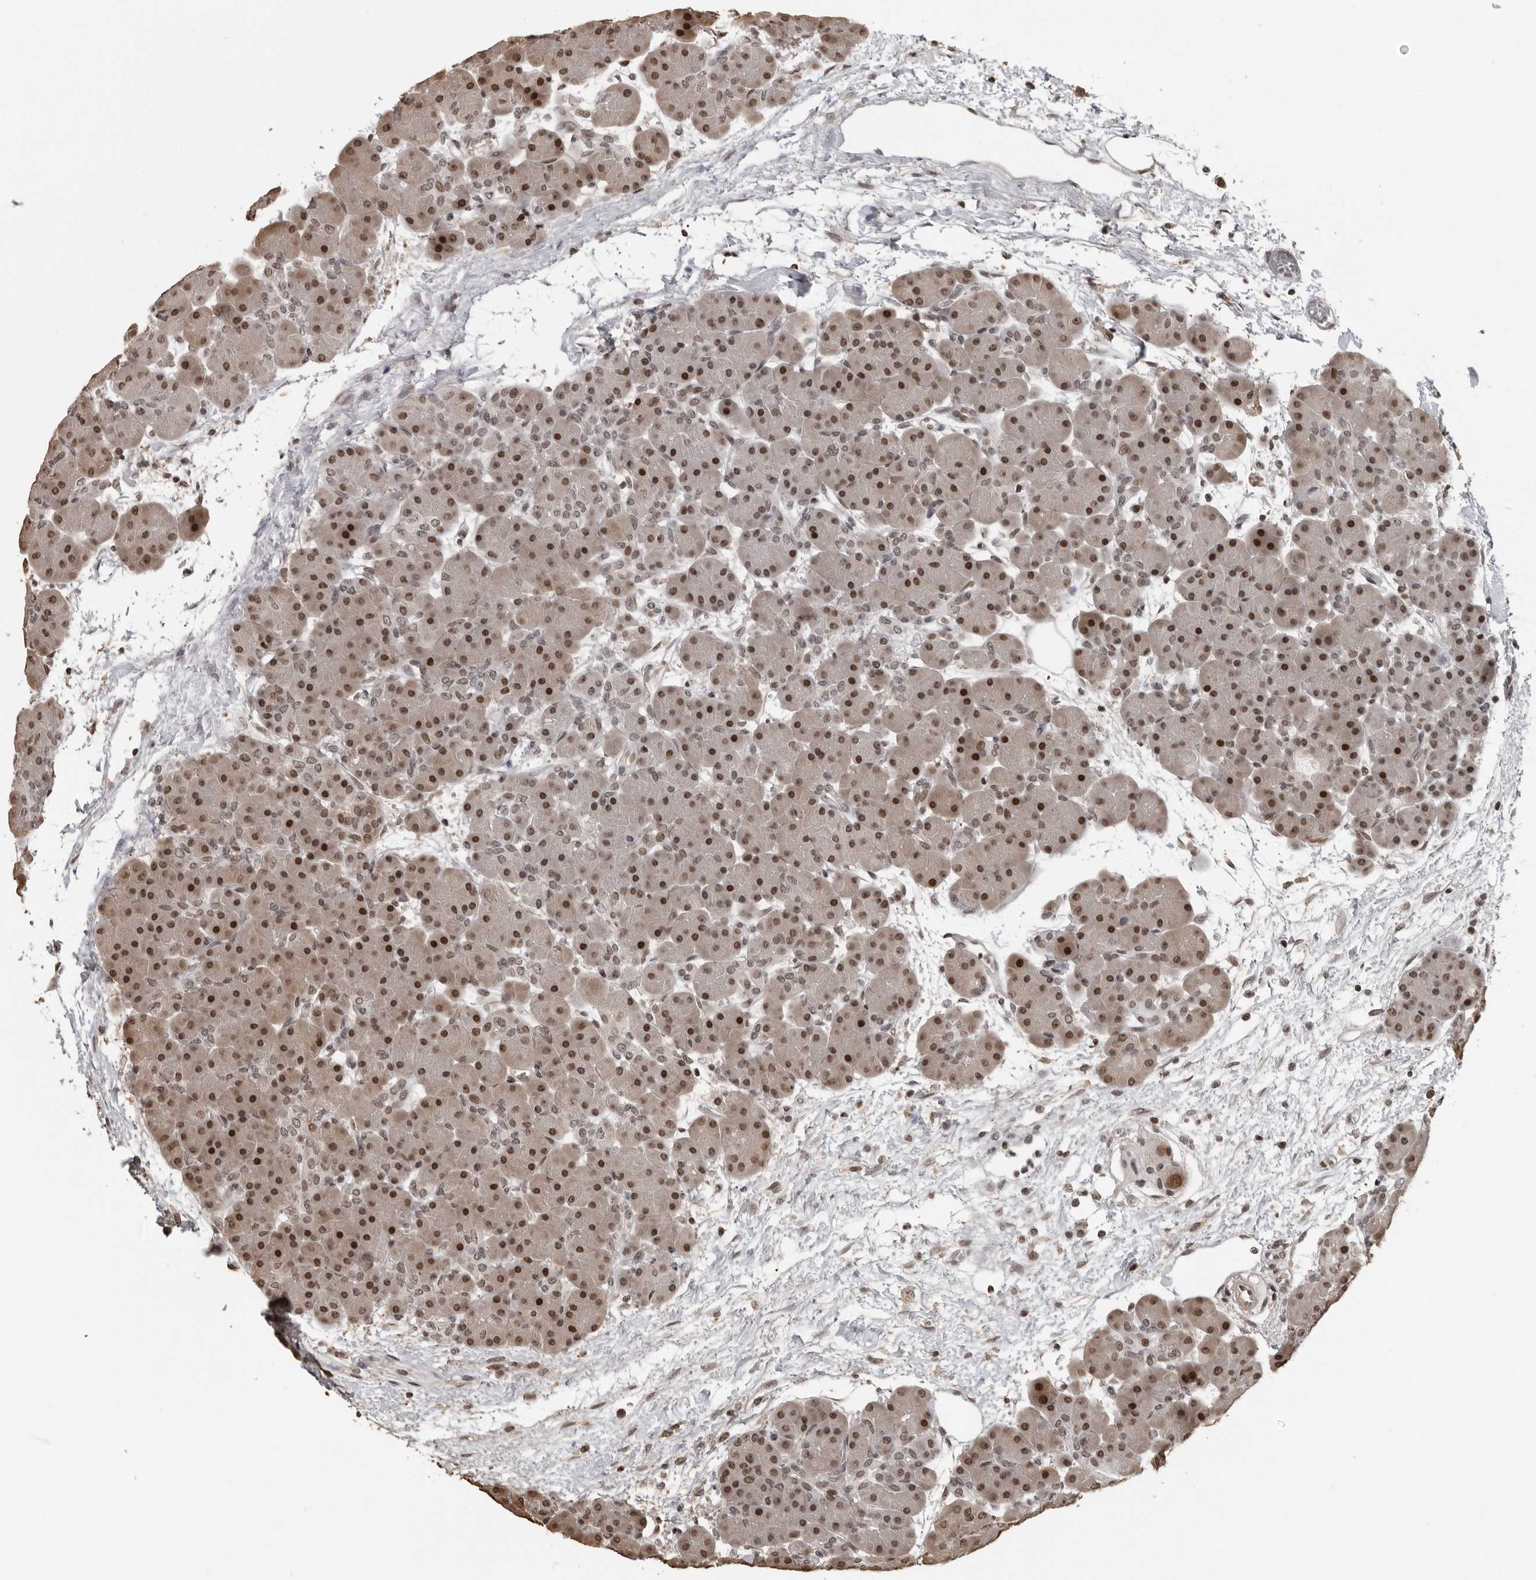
{"staining": {"intensity": "strong", "quantity": "25%-75%", "location": "cytoplasmic/membranous,nuclear"}, "tissue": "pancreas", "cell_type": "Exocrine glandular cells", "image_type": "normal", "snomed": [{"axis": "morphology", "description": "Normal tissue, NOS"}, {"axis": "topography", "description": "Pancreas"}], "caption": "Immunohistochemical staining of normal pancreas displays strong cytoplasmic/membranous,nuclear protein positivity in about 25%-75% of exocrine glandular cells. The staining was performed using DAB (3,3'-diaminobenzidine), with brown indicating positive protein expression. Nuclei are stained blue with hematoxylin.", "gene": "ORC1", "patient": {"sex": "male", "age": 66}}